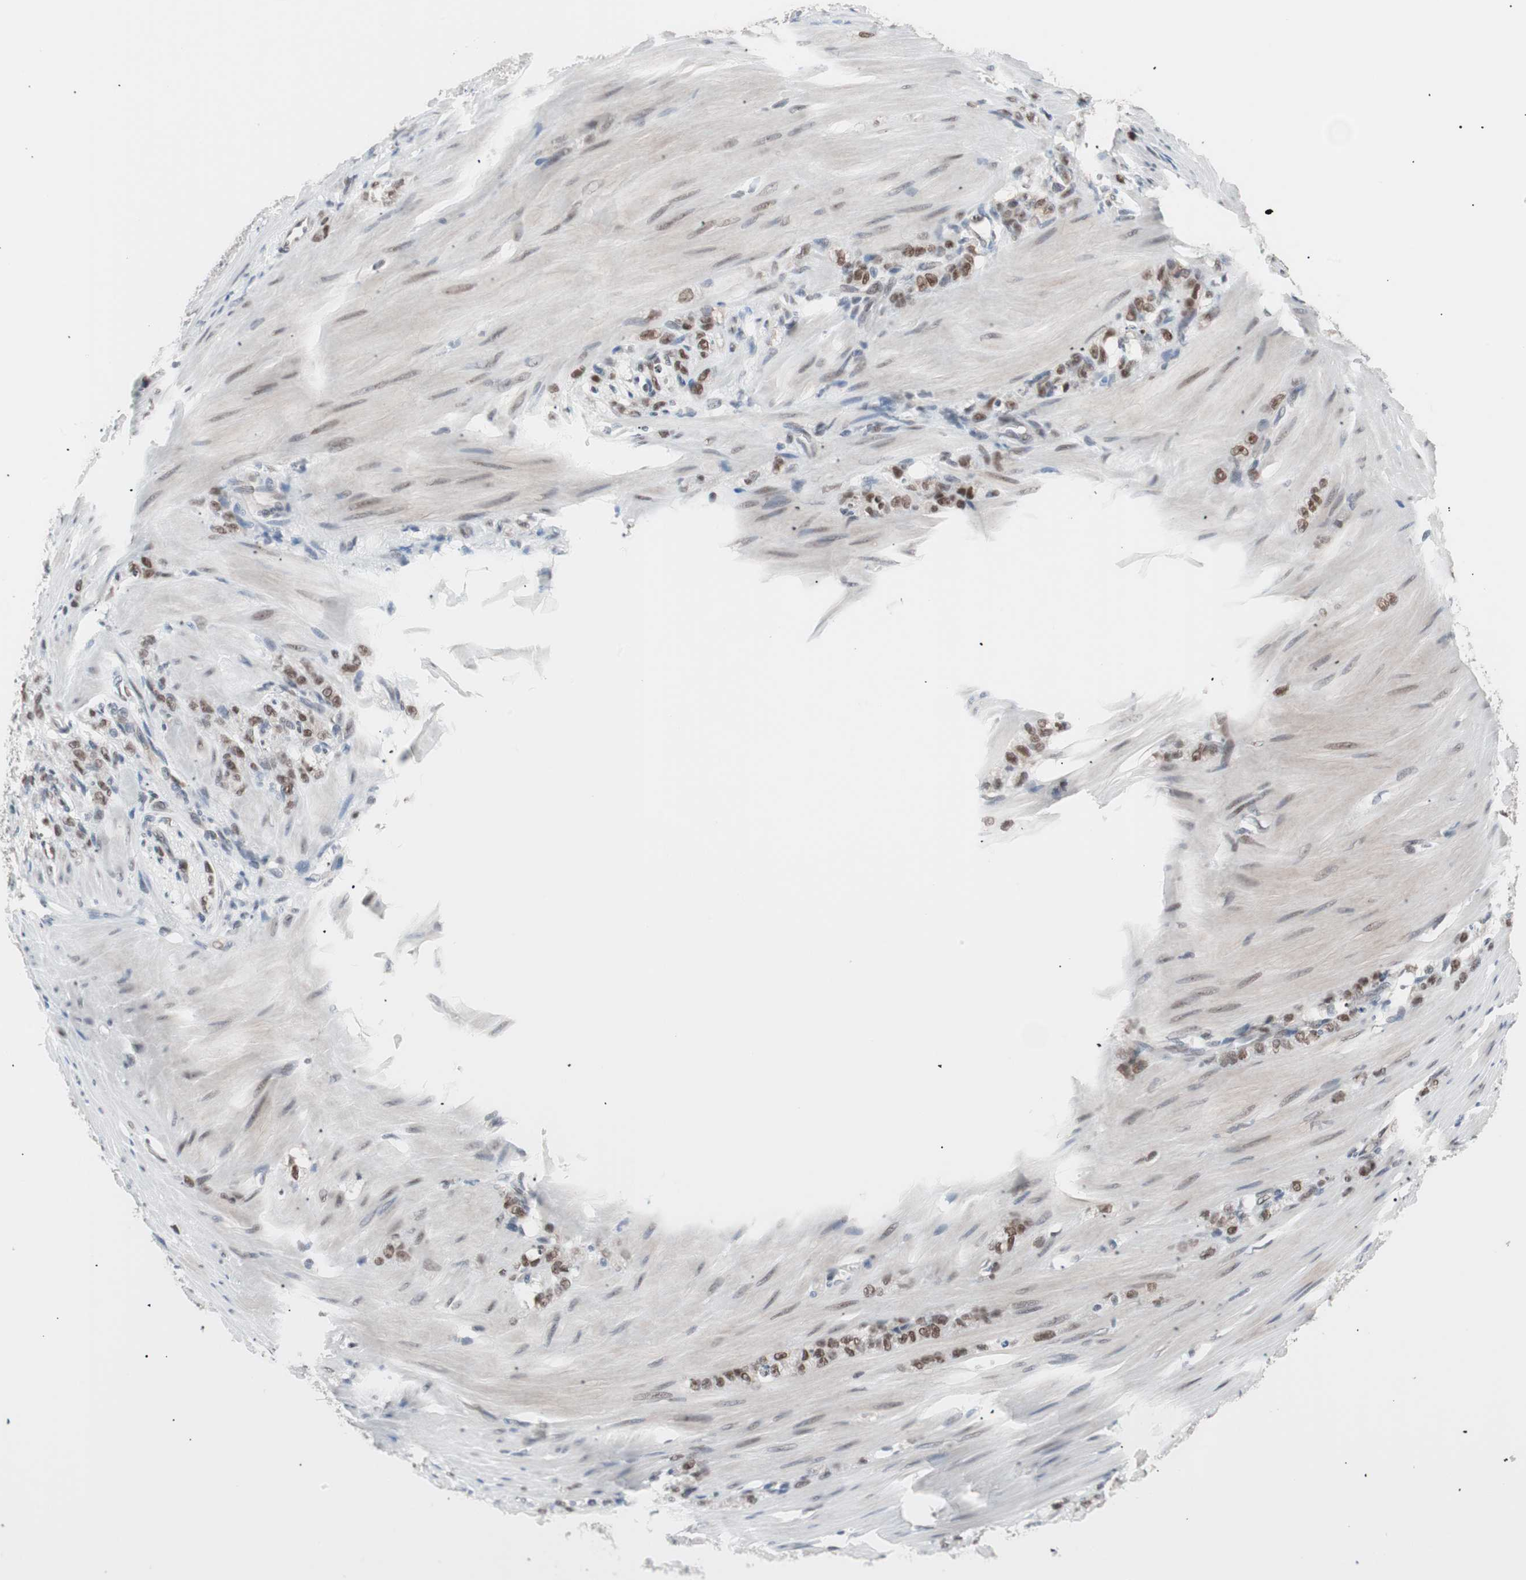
{"staining": {"intensity": "moderate", "quantity": ">75%", "location": "nuclear"}, "tissue": "stomach cancer", "cell_type": "Tumor cells", "image_type": "cancer", "snomed": [{"axis": "morphology", "description": "Adenocarcinoma, NOS"}, {"axis": "topography", "description": "Stomach"}], "caption": "IHC staining of stomach adenocarcinoma, which shows medium levels of moderate nuclear expression in about >75% of tumor cells indicating moderate nuclear protein staining. The staining was performed using DAB (brown) for protein detection and nuclei were counterstained in hematoxylin (blue).", "gene": "LIG3", "patient": {"sex": "male", "age": 82}}